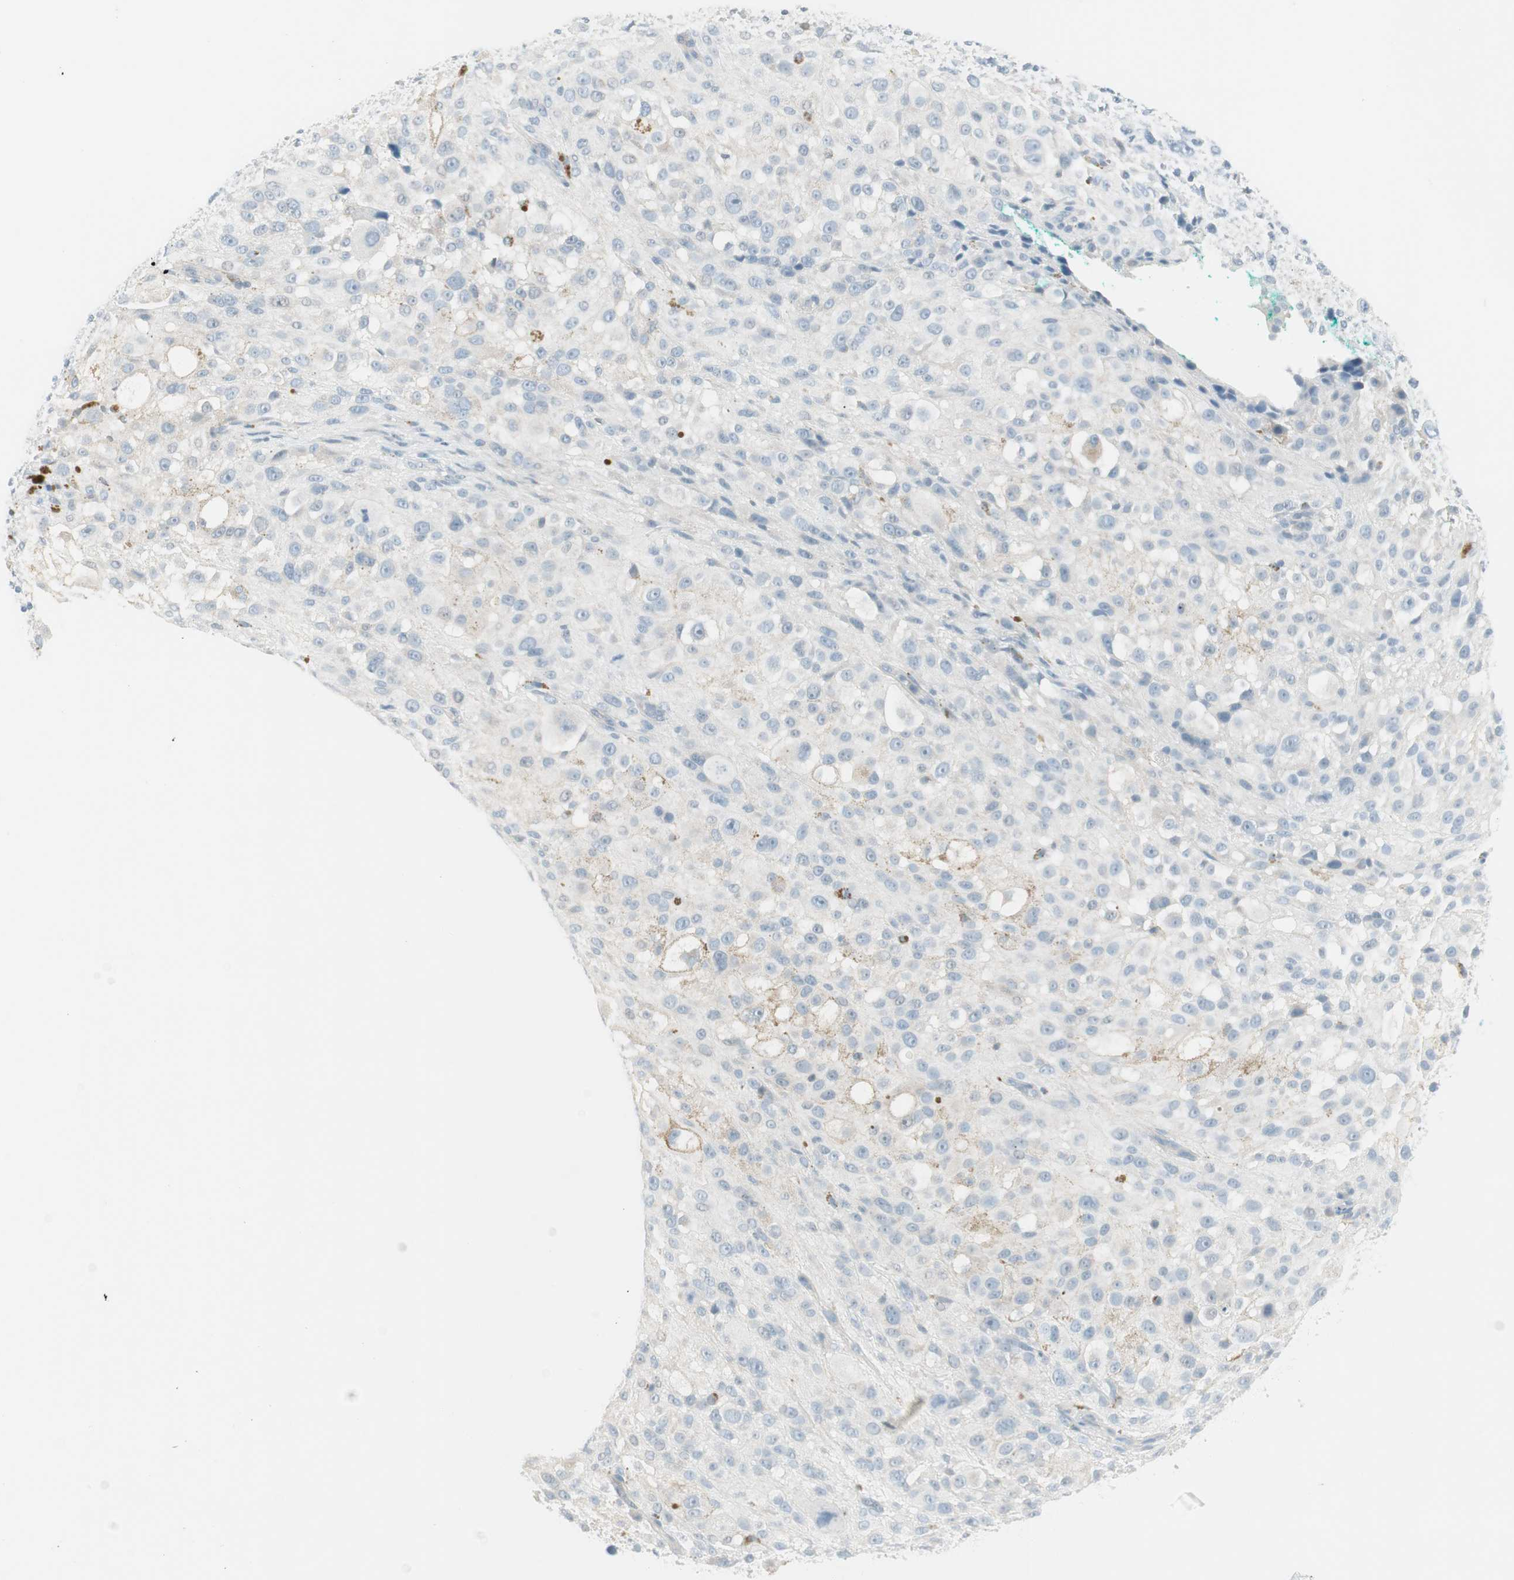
{"staining": {"intensity": "weak", "quantity": "<25%", "location": "cytoplasmic/membranous"}, "tissue": "melanoma", "cell_type": "Tumor cells", "image_type": "cancer", "snomed": [{"axis": "morphology", "description": "Necrosis, NOS"}, {"axis": "morphology", "description": "Malignant melanoma, NOS"}, {"axis": "topography", "description": "Skin"}], "caption": "Protein analysis of melanoma exhibits no significant positivity in tumor cells.", "gene": "ITLN2", "patient": {"sex": "female", "age": 87}}